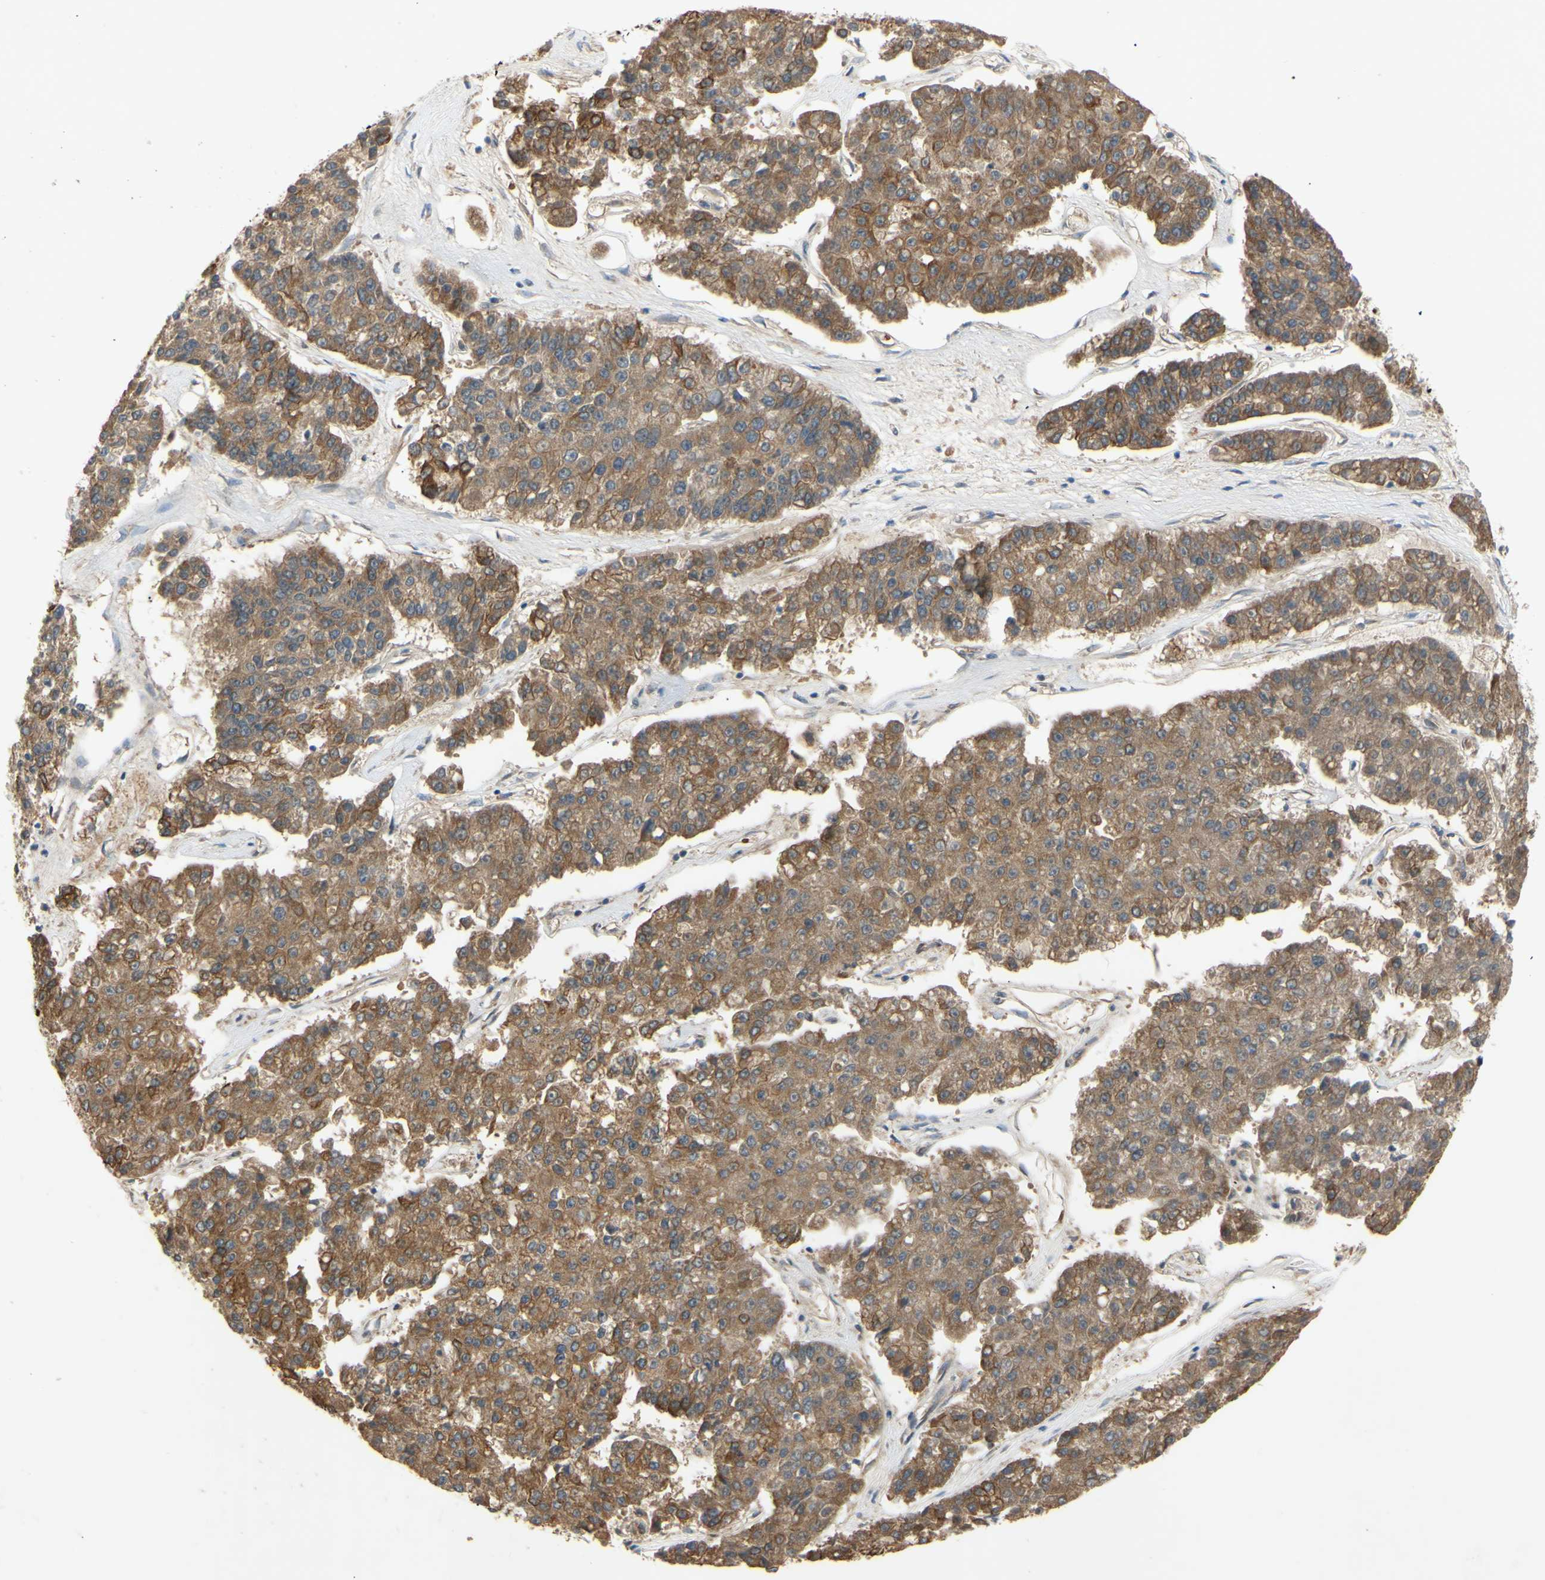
{"staining": {"intensity": "moderate", "quantity": ">75%", "location": "cytoplasmic/membranous"}, "tissue": "pancreatic cancer", "cell_type": "Tumor cells", "image_type": "cancer", "snomed": [{"axis": "morphology", "description": "Adenocarcinoma, NOS"}, {"axis": "topography", "description": "Pancreas"}], "caption": "Pancreatic cancer (adenocarcinoma) was stained to show a protein in brown. There is medium levels of moderate cytoplasmic/membranous expression in about >75% of tumor cells.", "gene": "PKN1", "patient": {"sex": "male", "age": 50}}